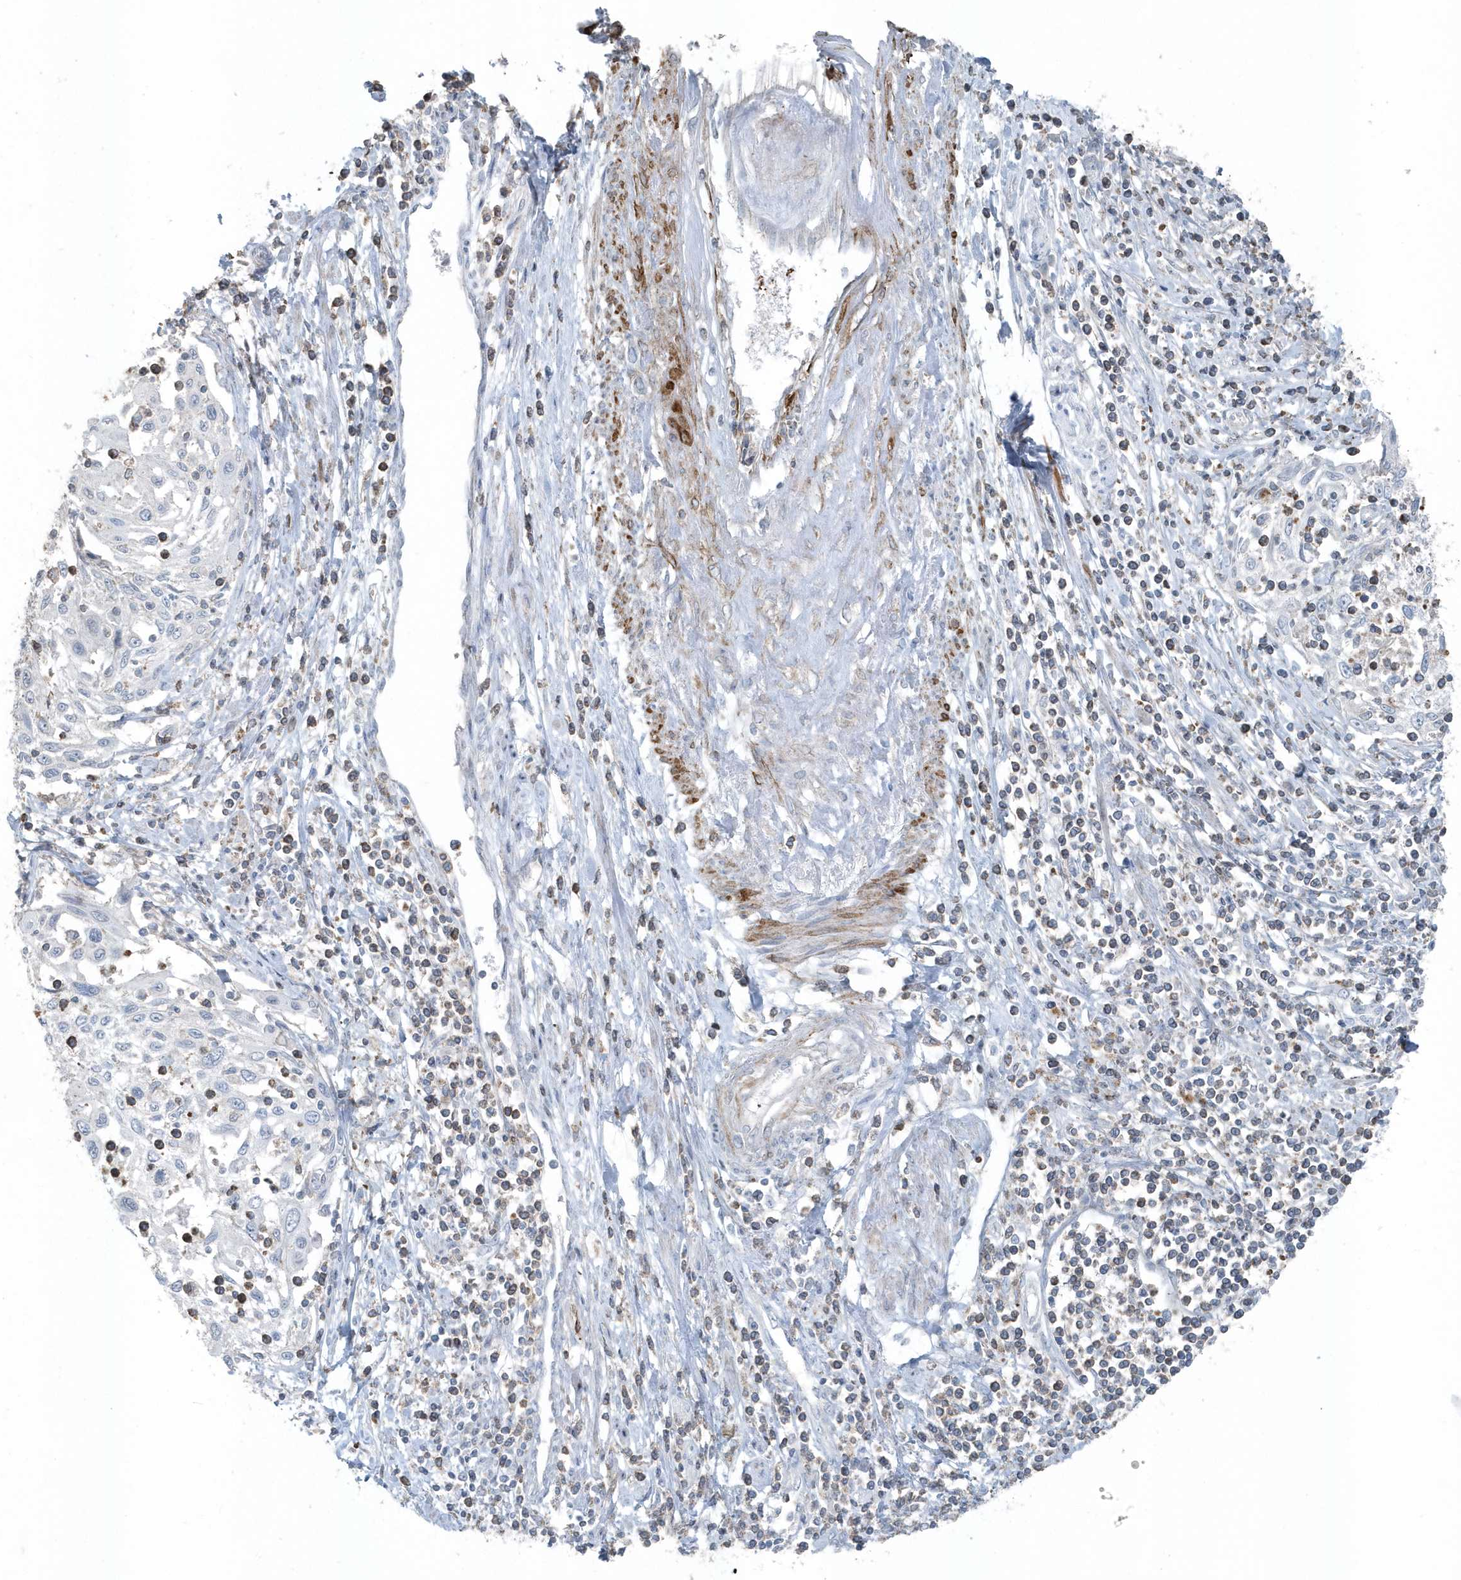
{"staining": {"intensity": "negative", "quantity": "none", "location": "none"}, "tissue": "cervical cancer", "cell_type": "Tumor cells", "image_type": "cancer", "snomed": [{"axis": "morphology", "description": "Squamous cell carcinoma, NOS"}, {"axis": "topography", "description": "Cervix"}], "caption": "Immunohistochemistry (IHC) photomicrograph of neoplastic tissue: cervical squamous cell carcinoma stained with DAB demonstrates no significant protein staining in tumor cells. Brightfield microscopy of immunohistochemistry (IHC) stained with DAB (3,3'-diaminobenzidine) (brown) and hematoxylin (blue), captured at high magnification.", "gene": "ACTC1", "patient": {"sex": "female", "age": 70}}